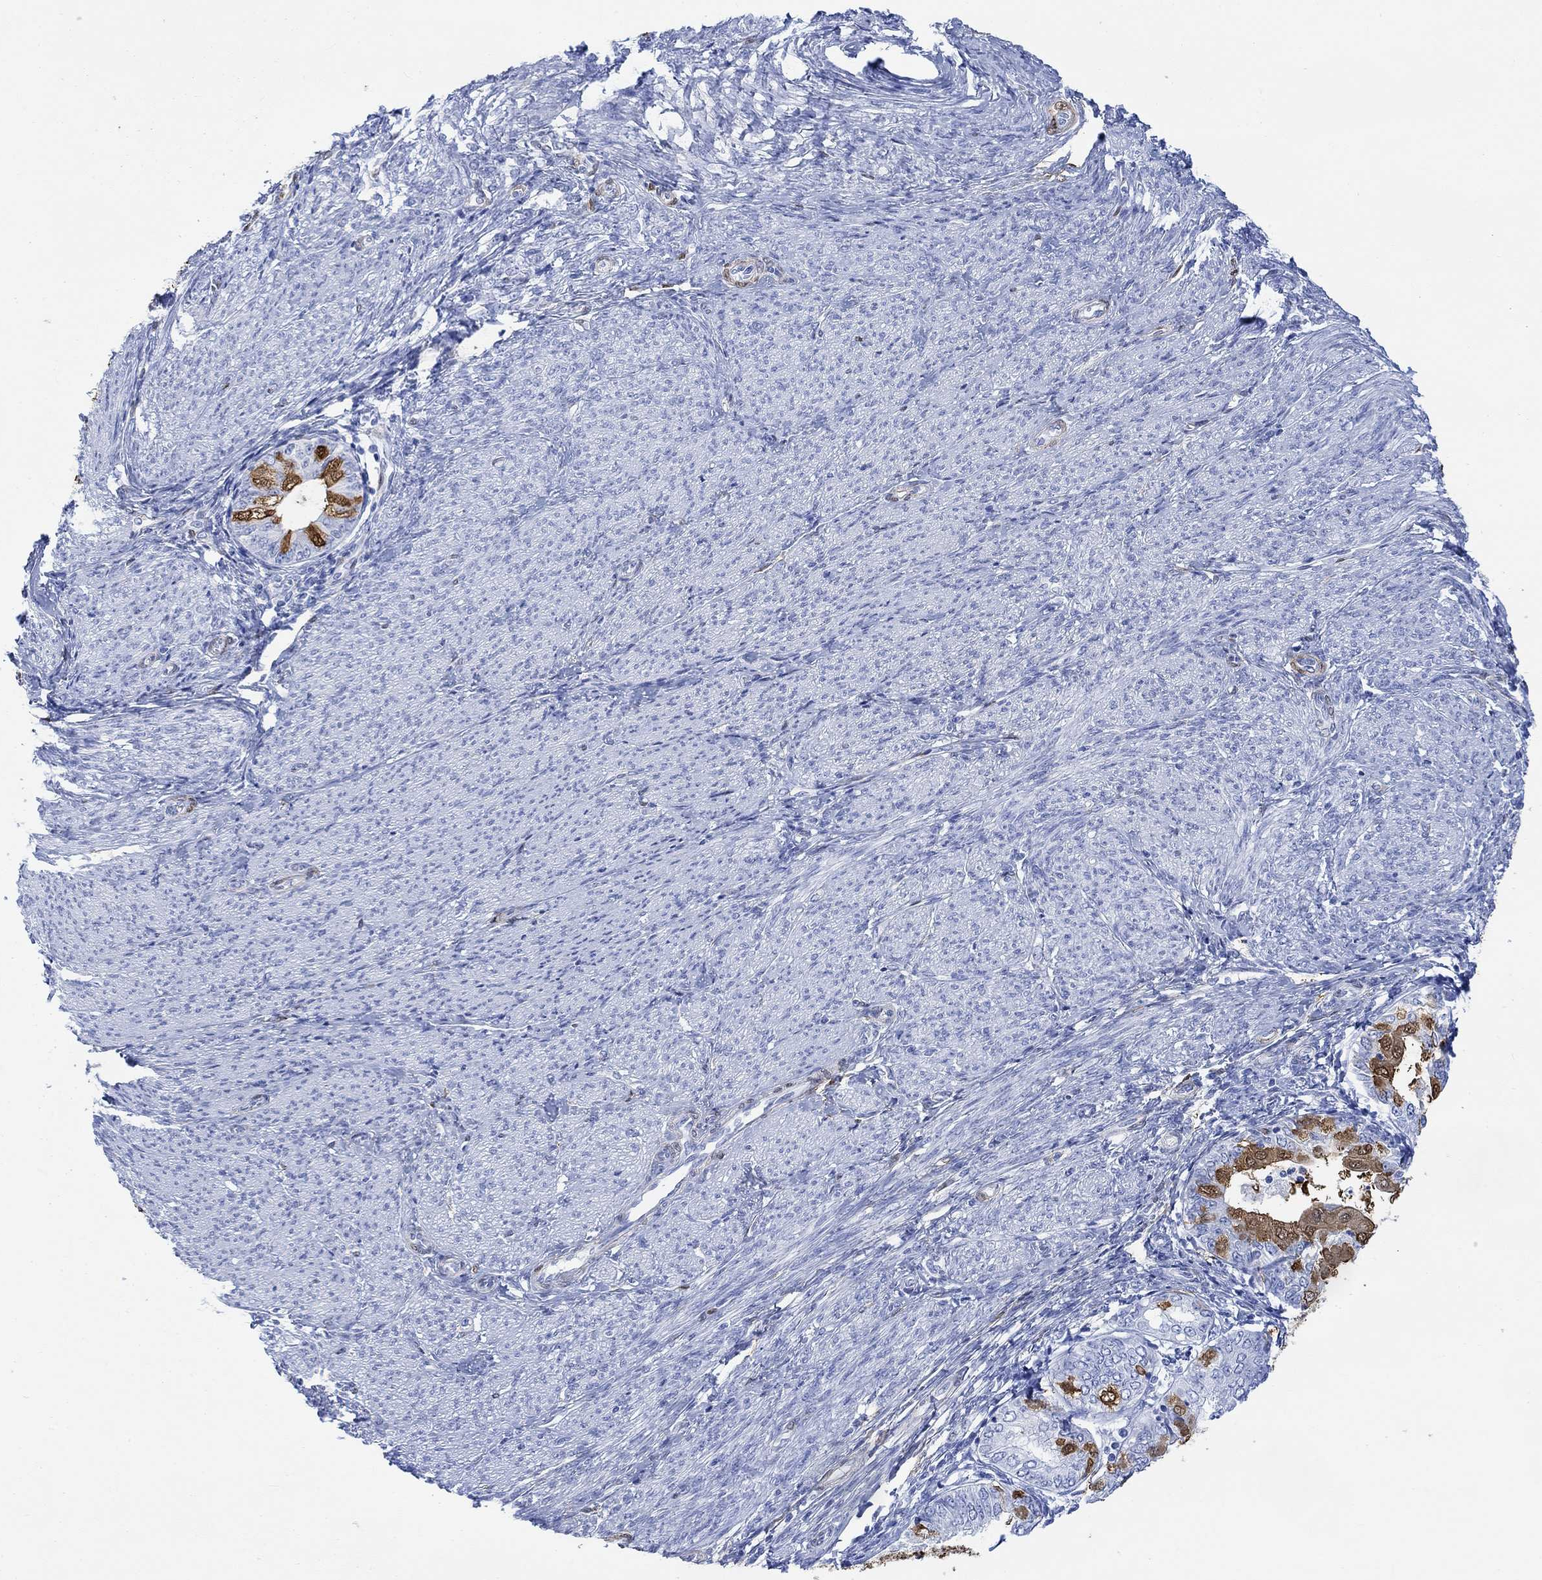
{"staining": {"intensity": "moderate", "quantity": "25%-75%", "location": "cytoplasmic/membranous,nuclear"}, "tissue": "endometrial cancer", "cell_type": "Tumor cells", "image_type": "cancer", "snomed": [{"axis": "morphology", "description": "Adenocarcinoma, NOS"}, {"axis": "topography", "description": "Endometrium"}], "caption": "Tumor cells demonstrate moderate cytoplasmic/membranous and nuclear positivity in about 25%-75% of cells in endometrial adenocarcinoma. (DAB (3,3'-diaminobenzidine) = brown stain, brightfield microscopy at high magnification).", "gene": "TPPP3", "patient": {"sex": "female", "age": 68}}